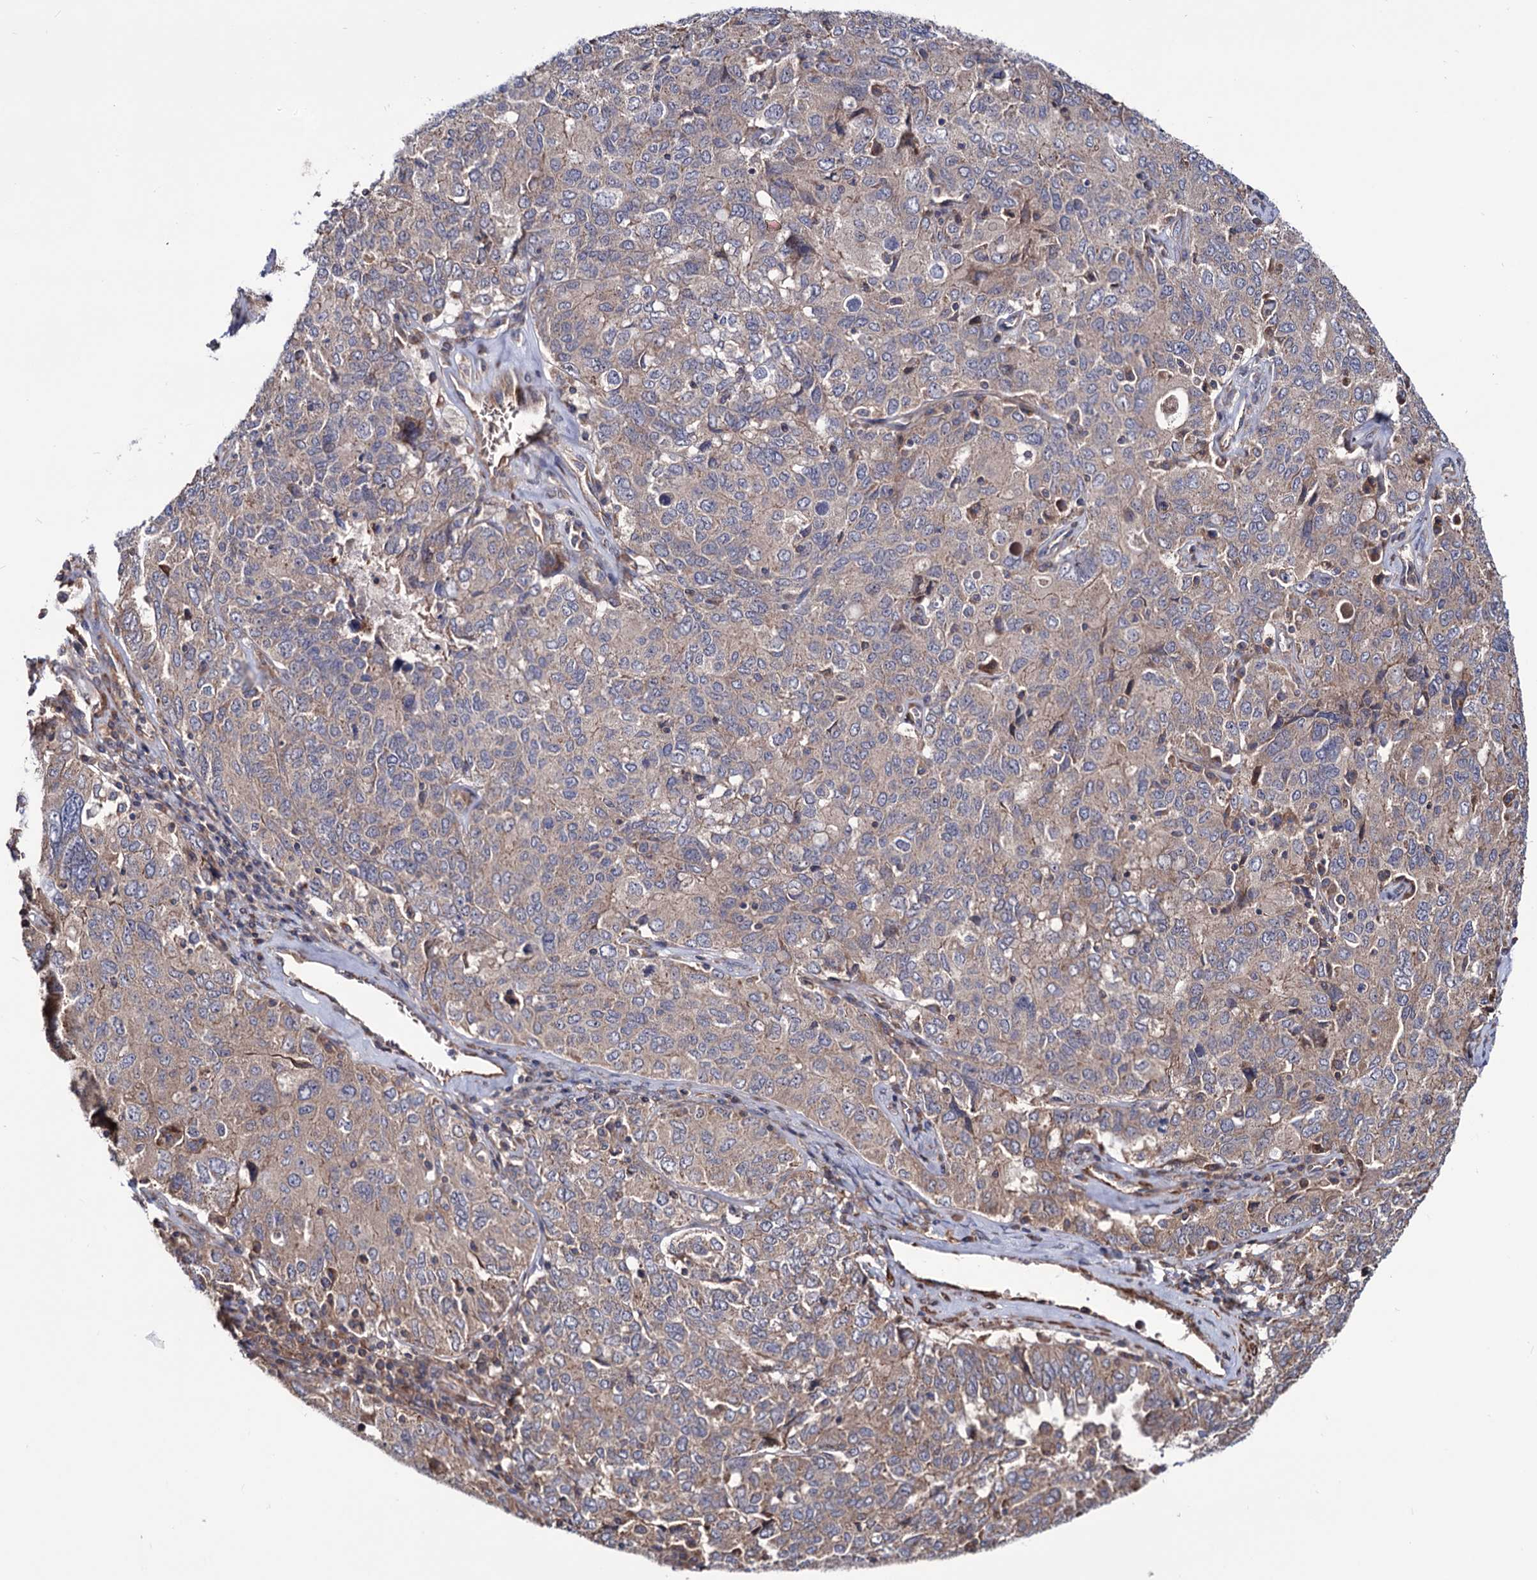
{"staining": {"intensity": "weak", "quantity": "25%-75%", "location": "cytoplasmic/membranous"}, "tissue": "ovarian cancer", "cell_type": "Tumor cells", "image_type": "cancer", "snomed": [{"axis": "morphology", "description": "Carcinoma, endometroid"}, {"axis": "topography", "description": "Ovary"}], "caption": "Protein positivity by immunohistochemistry shows weak cytoplasmic/membranous positivity in about 25%-75% of tumor cells in ovarian endometroid carcinoma.", "gene": "FERMT2", "patient": {"sex": "female", "age": 62}}